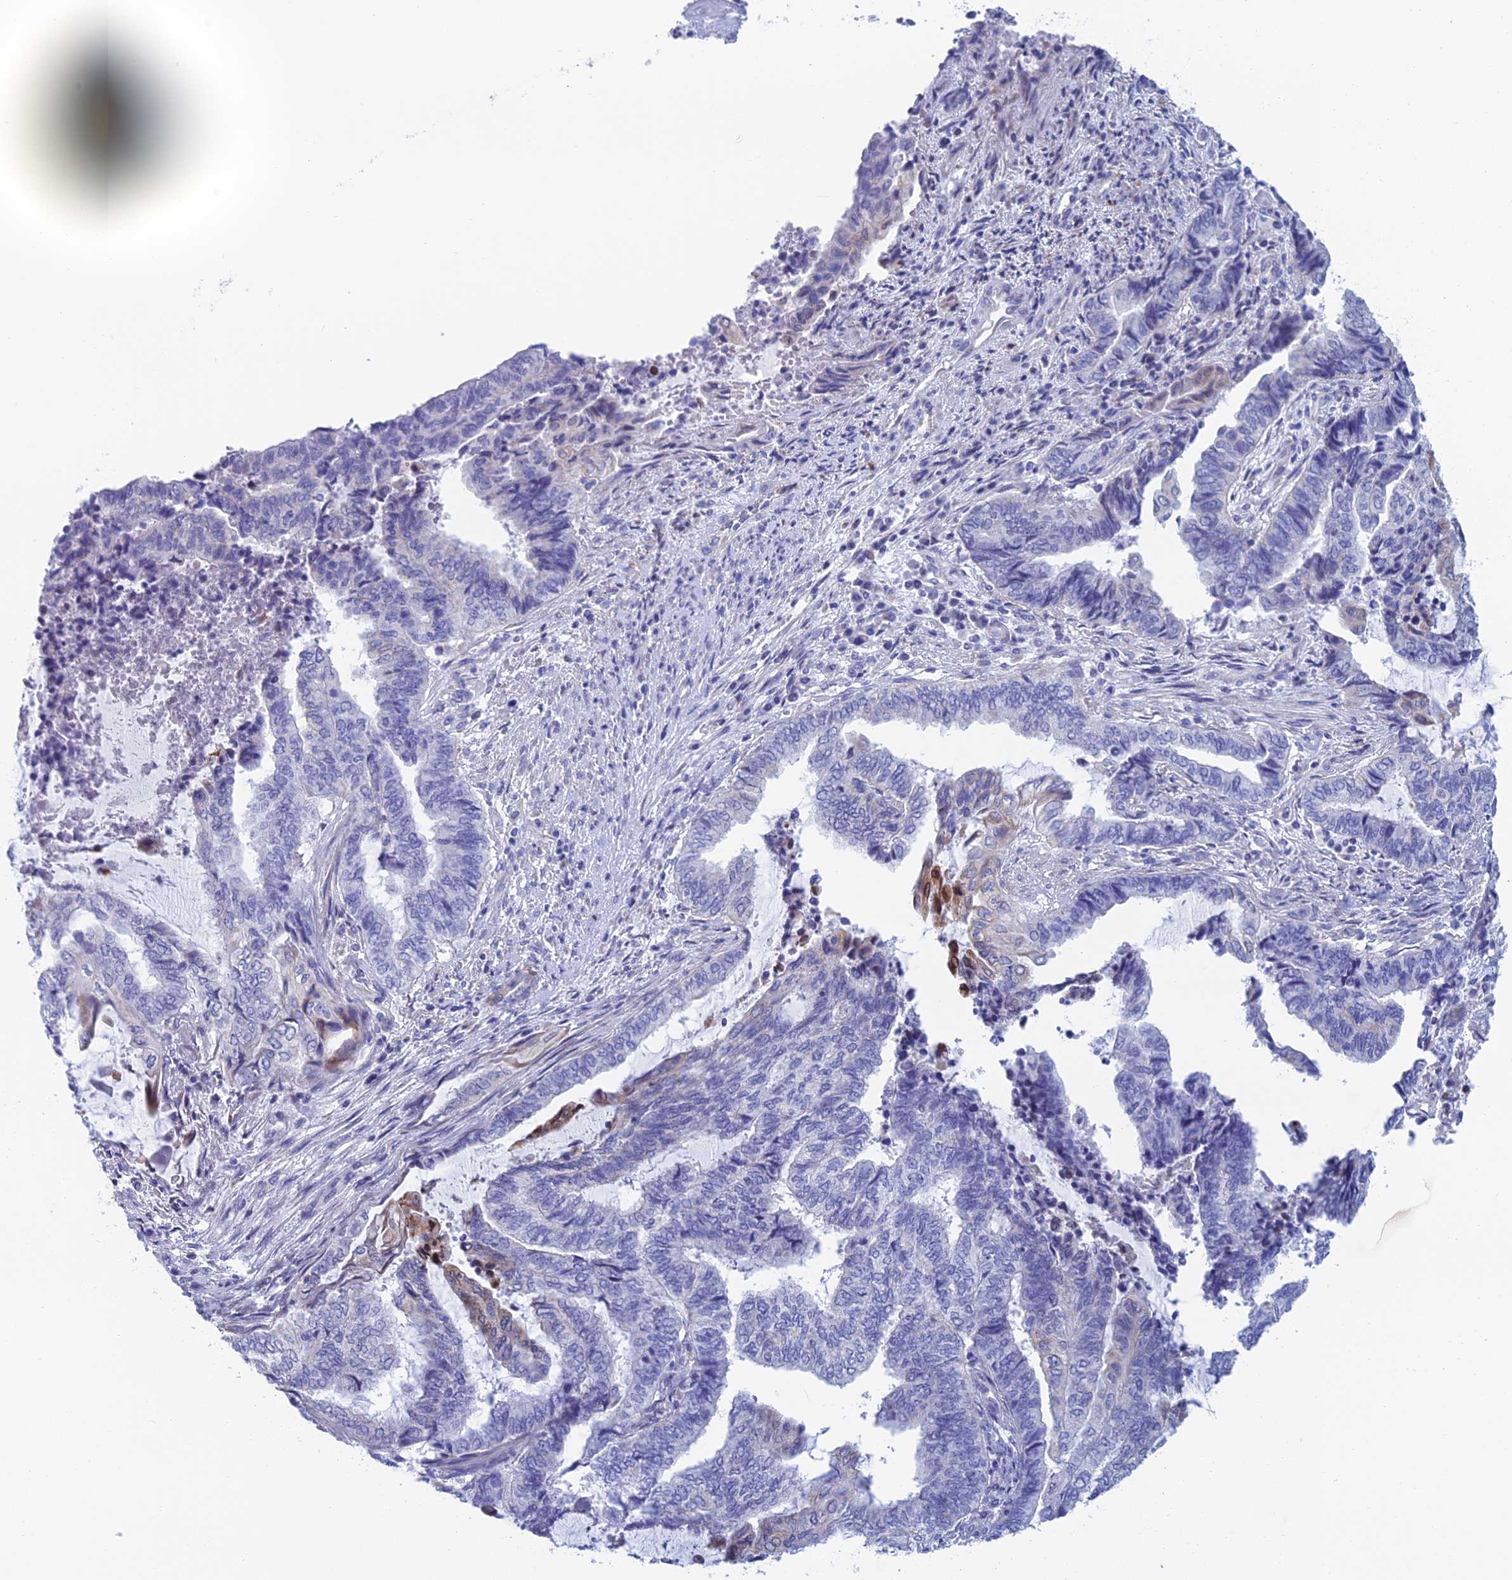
{"staining": {"intensity": "negative", "quantity": "none", "location": "none"}, "tissue": "endometrial cancer", "cell_type": "Tumor cells", "image_type": "cancer", "snomed": [{"axis": "morphology", "description": "Adenocarcinoma, NOS"}, {"axis": "topography", "description": "Uterus"}, {"axis": "topography", "description": "Endometrium"}], "caption": "Tumor cells show no significant expression in endometrial cancer (adenocarcinoma).", "gene": "CFAP210", "patient": {"sex": "female", "age": 70}}